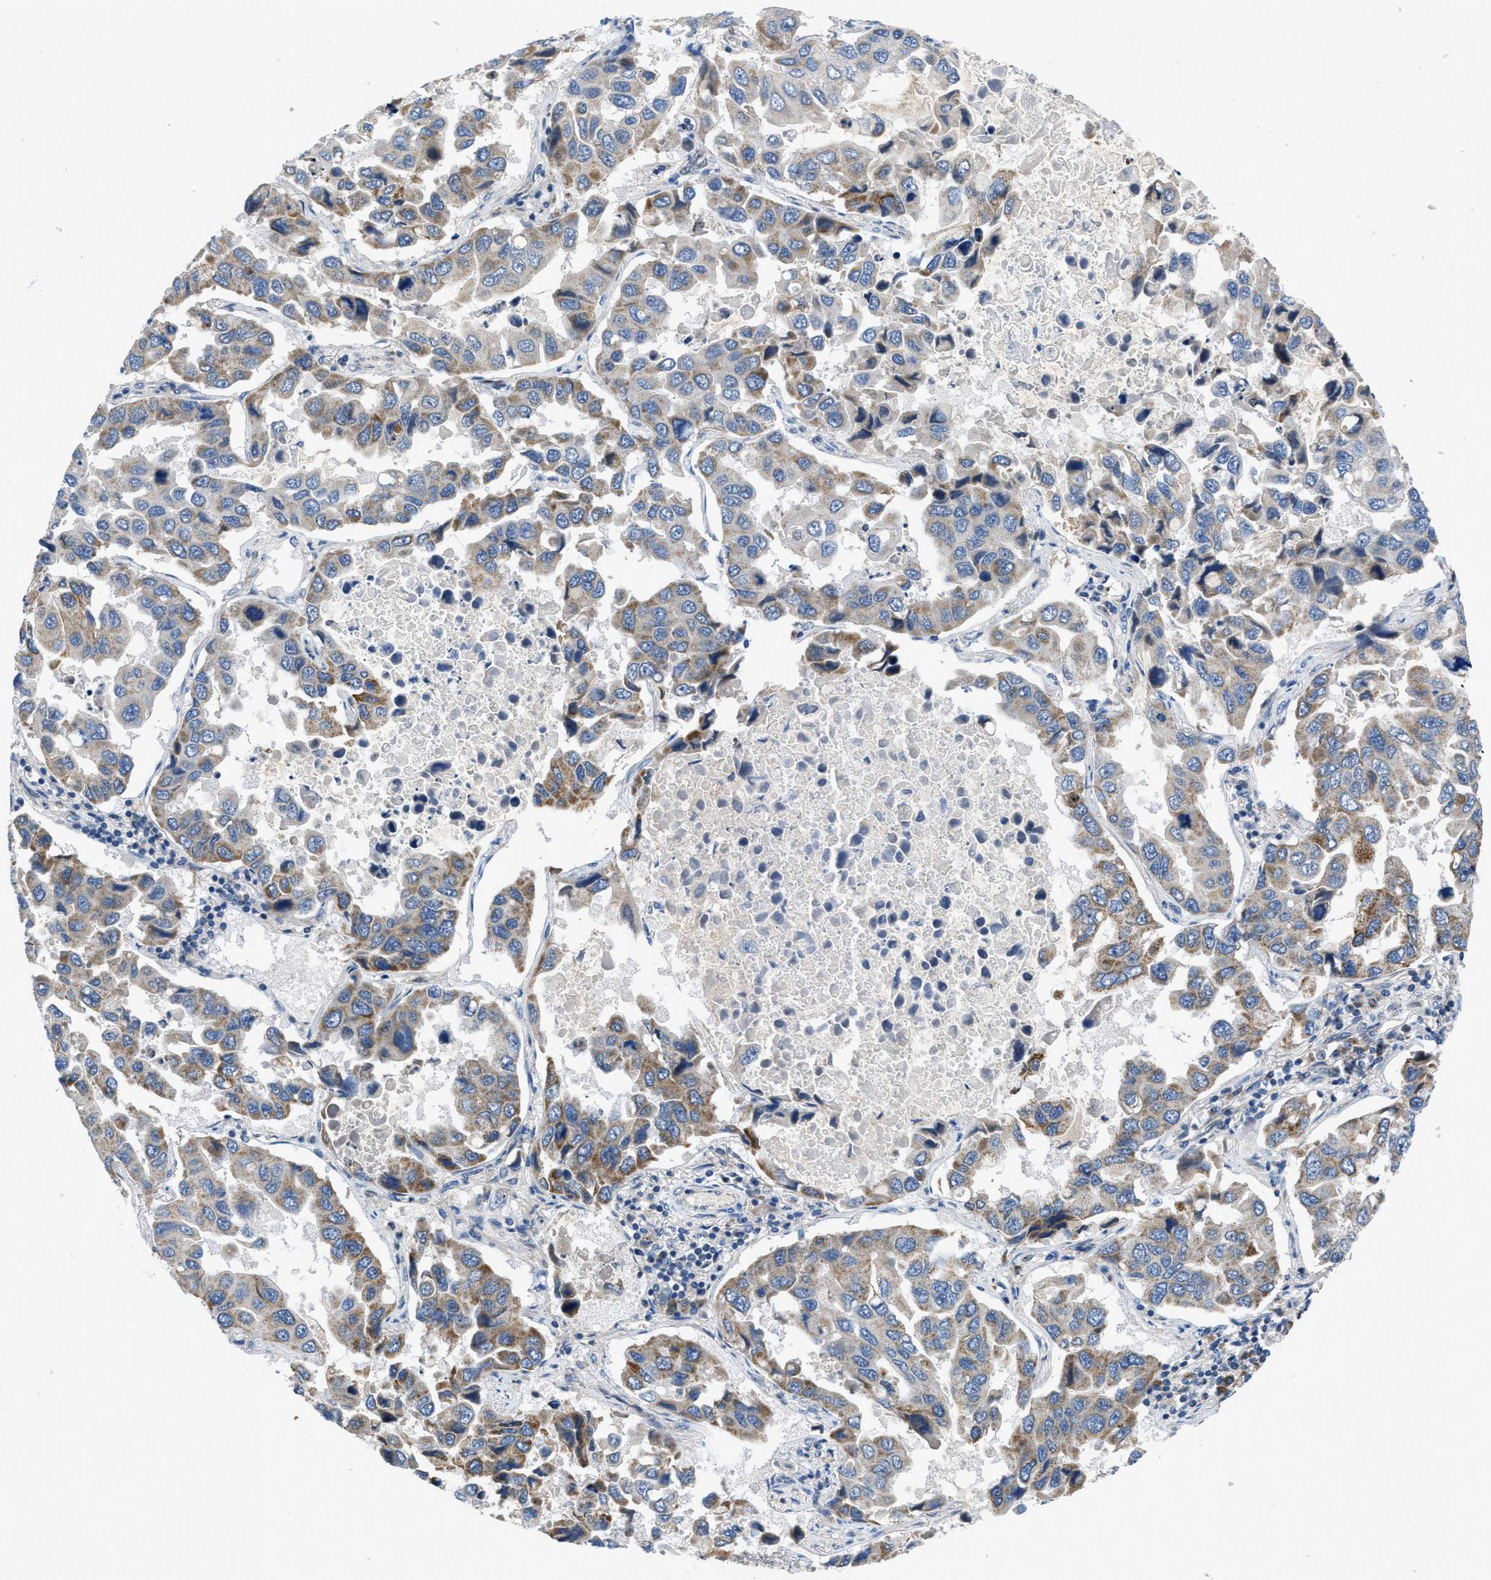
{"staining": {"intensity": "moderate", "quantity": "25%-75%", "location": "cytoplasmic/membranous"}, "tissue": "lung cancer", "cell_type": "Tumor cells", "image_type": "cancer", "snomed": [{"axis": "morphology", "description": "Adenocarcinoma, NOS"}, {"axis": "topography", "description": "Lung"}], "caption": "A micrograph showing moderate cytoplasmic/membranous expression in approximately 25%-75% of tumor cells in lung adenocarcinoma, as visualized by brown immunohistochemical staining.", "gene": "PNKD", "patient": {"sex": "male", "age": 64}}